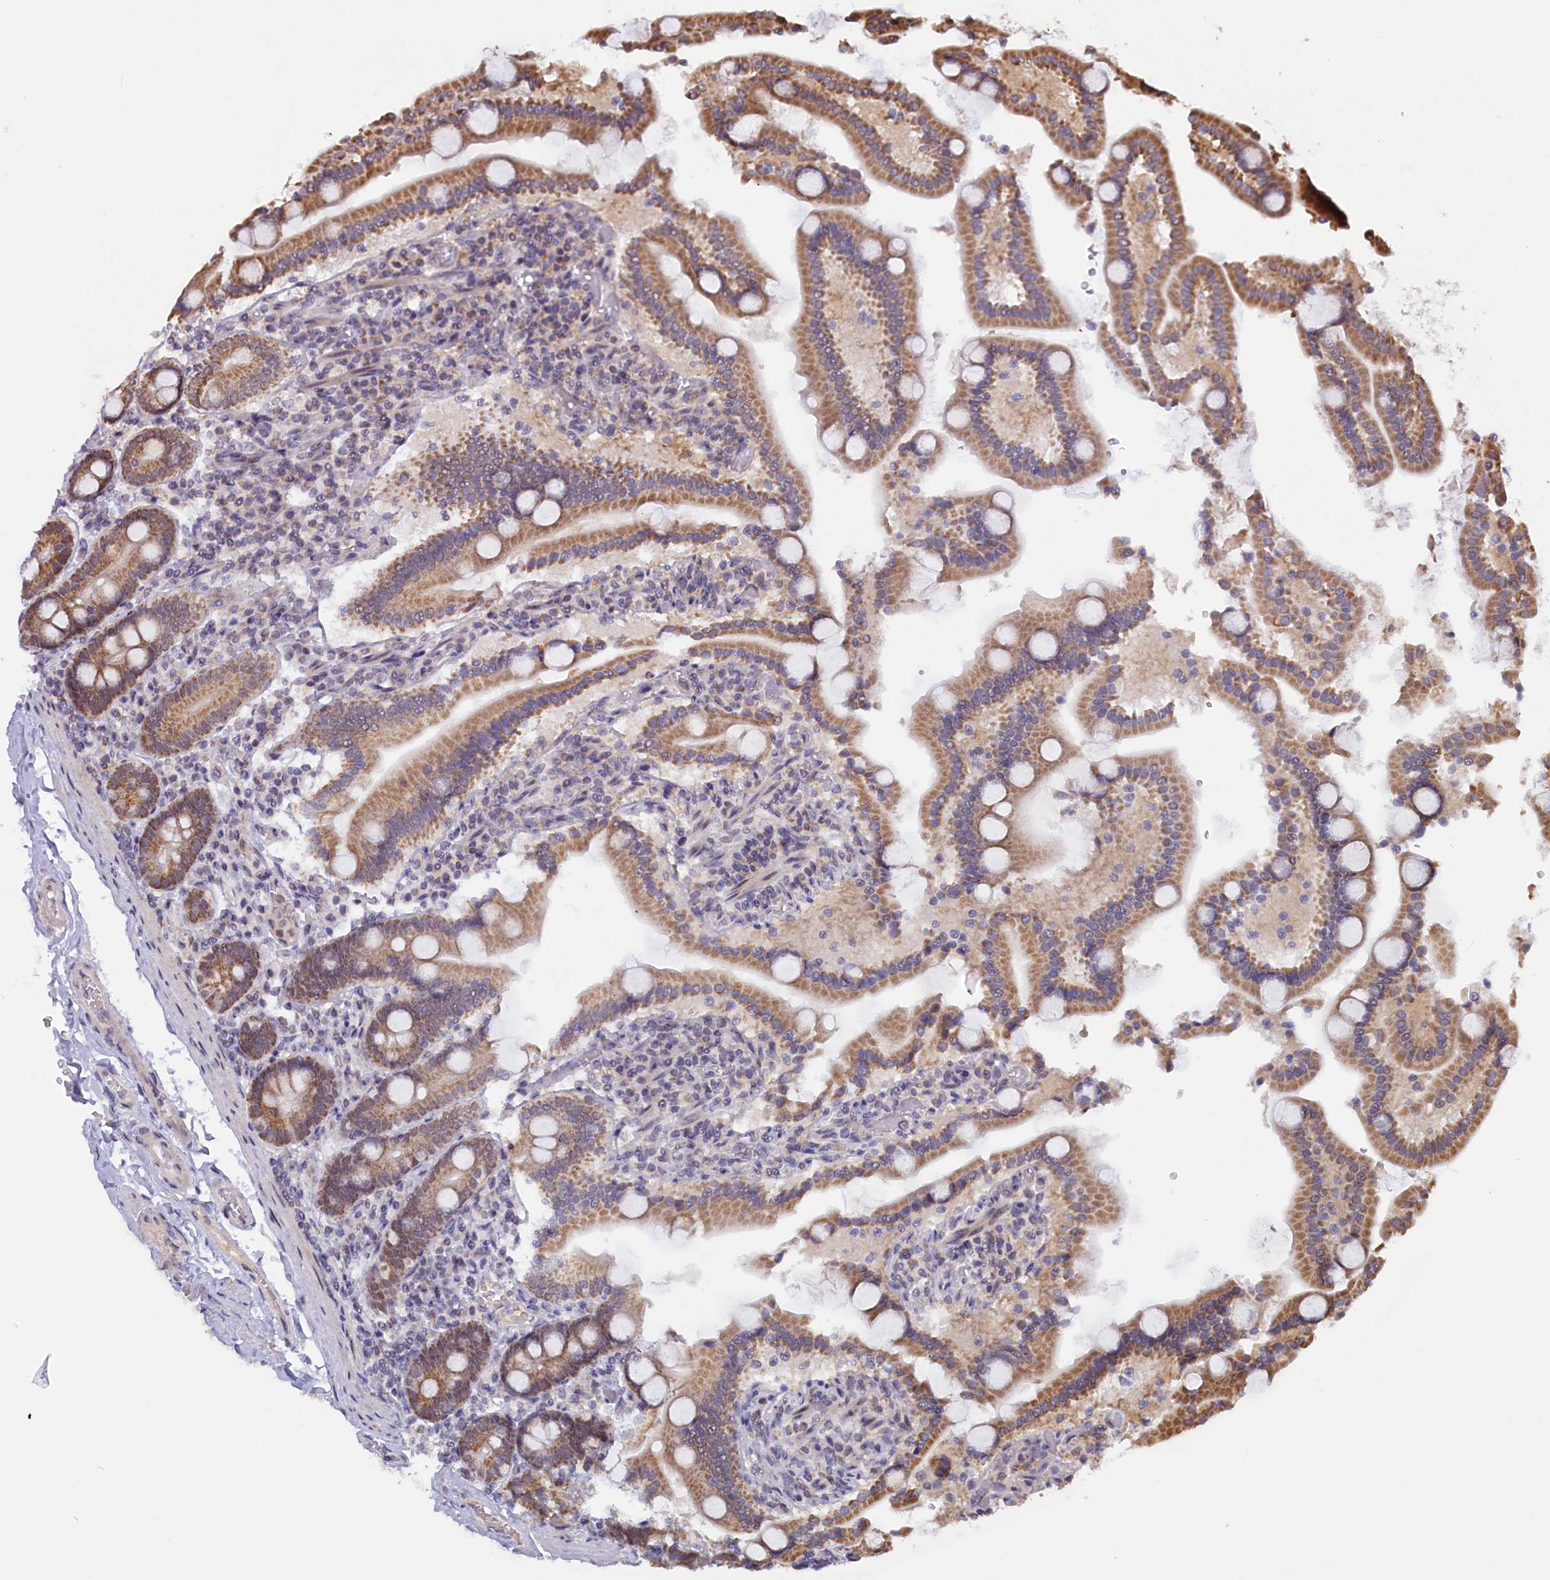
{"staining": {"intensity": "strong", "quantity": "25%-75%", "location": "cytoplasmic/membranous"}, "tissue": "duodenum", "cell_type": "Glandular cells", "image_type": "normal", "snomed": [{"axis": "morphology", "description": "Normal tissue, NOS"}, {"axis": "topography", "description": "Duodenum"}], "caption": "Protein expression by immunohistochemistry (IHC) reveals strong cytoplasmic/membranous positivity in approximately 25%-75% of glandular cells in unremarkable duodenum.", "gene": "DUS3L", "patient": {"sex": "male", "age": 55}}